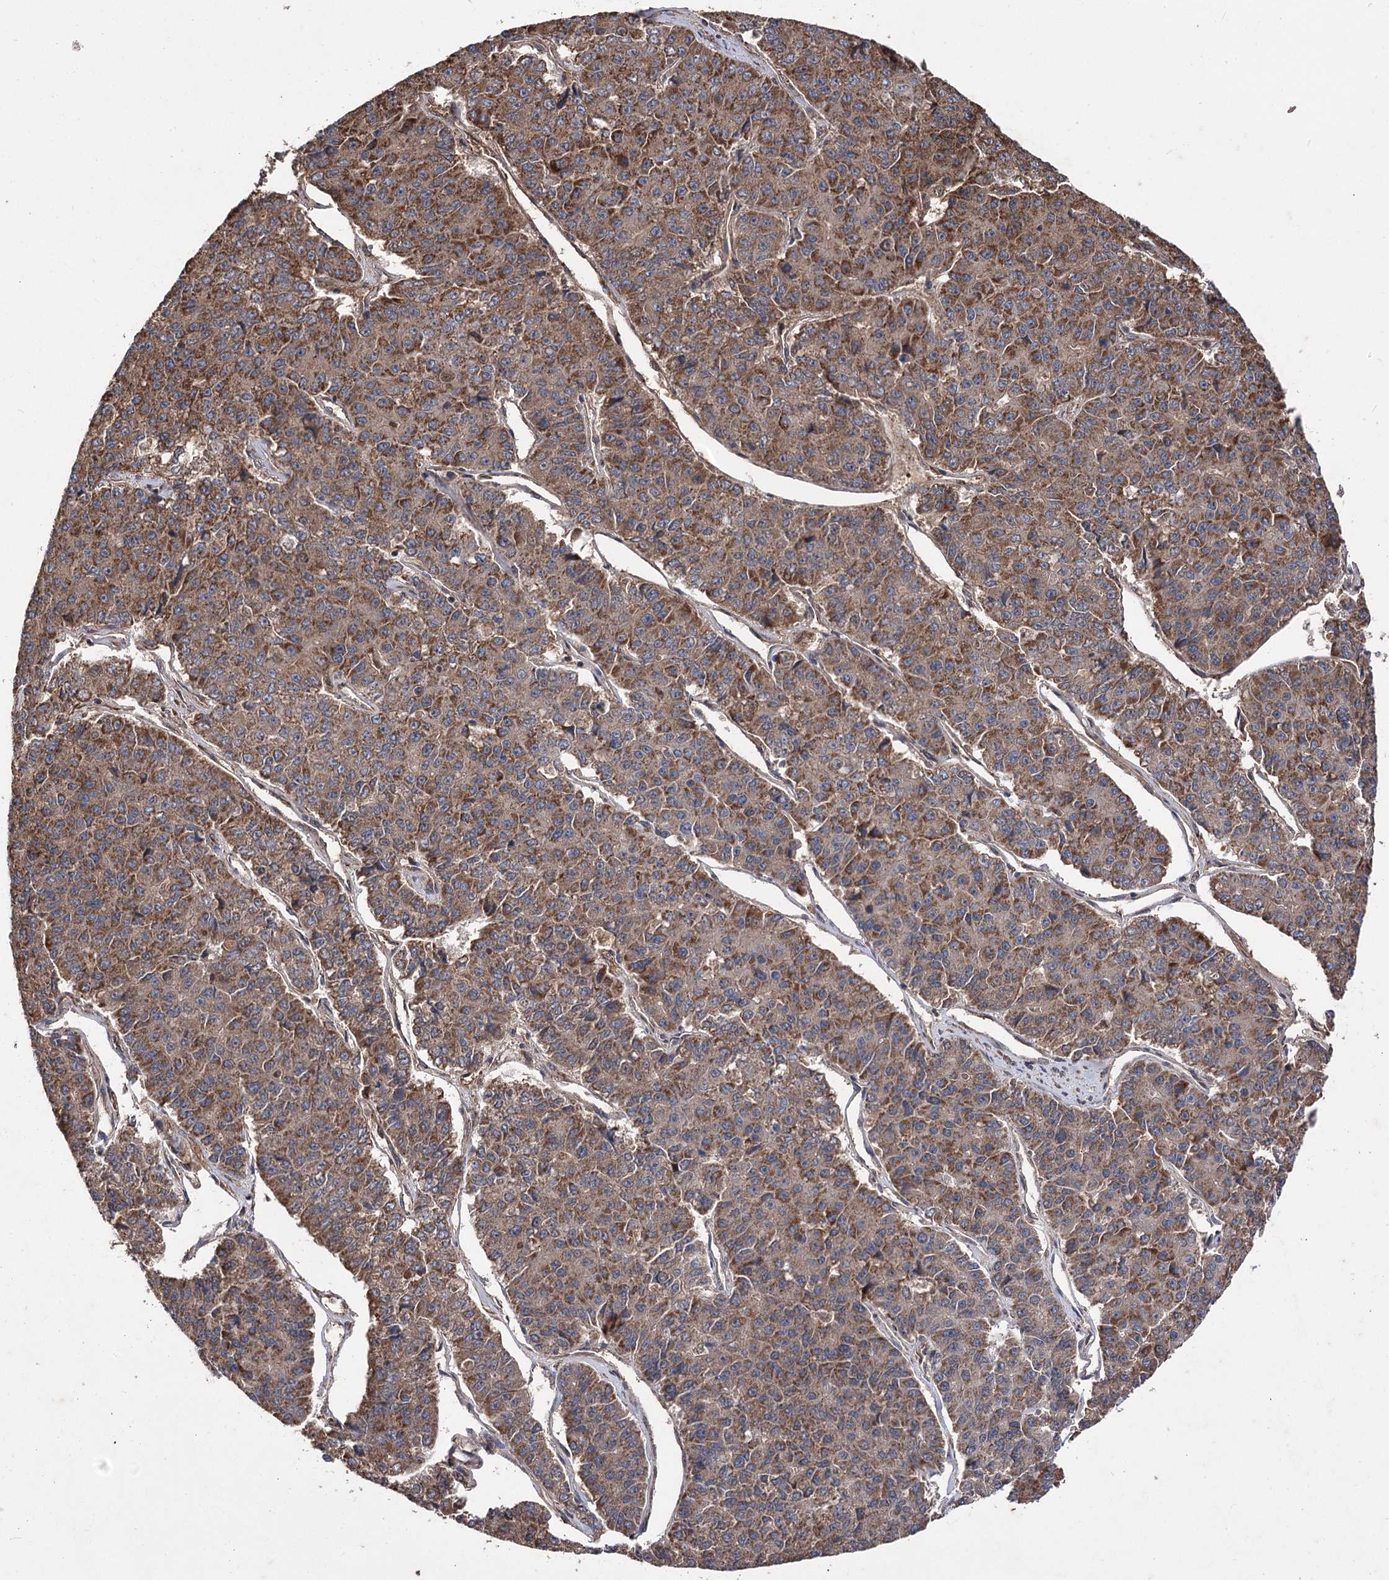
{"staining": {"intensity": "strong", "quantity": ">75%", "location": "cytoplasmic/membranous"}, "tissue": "pancreatic cancer", "cell_type": "Tumor cells", "image_type": "cancer", "snomed": [{"axis": "morphology", "description": "Adenocarcinoma, NOS"}, {"axis": "topography", "description": "Pancreas"}], "caption": "The immunohistochemical stain highlights strong cytoplasmic/membranous expression in tumor cells of adenocarcinoma (pancreatic) tissue.", "gene": "RASSF3", "patient": {"sex": "male", "age": 50}}